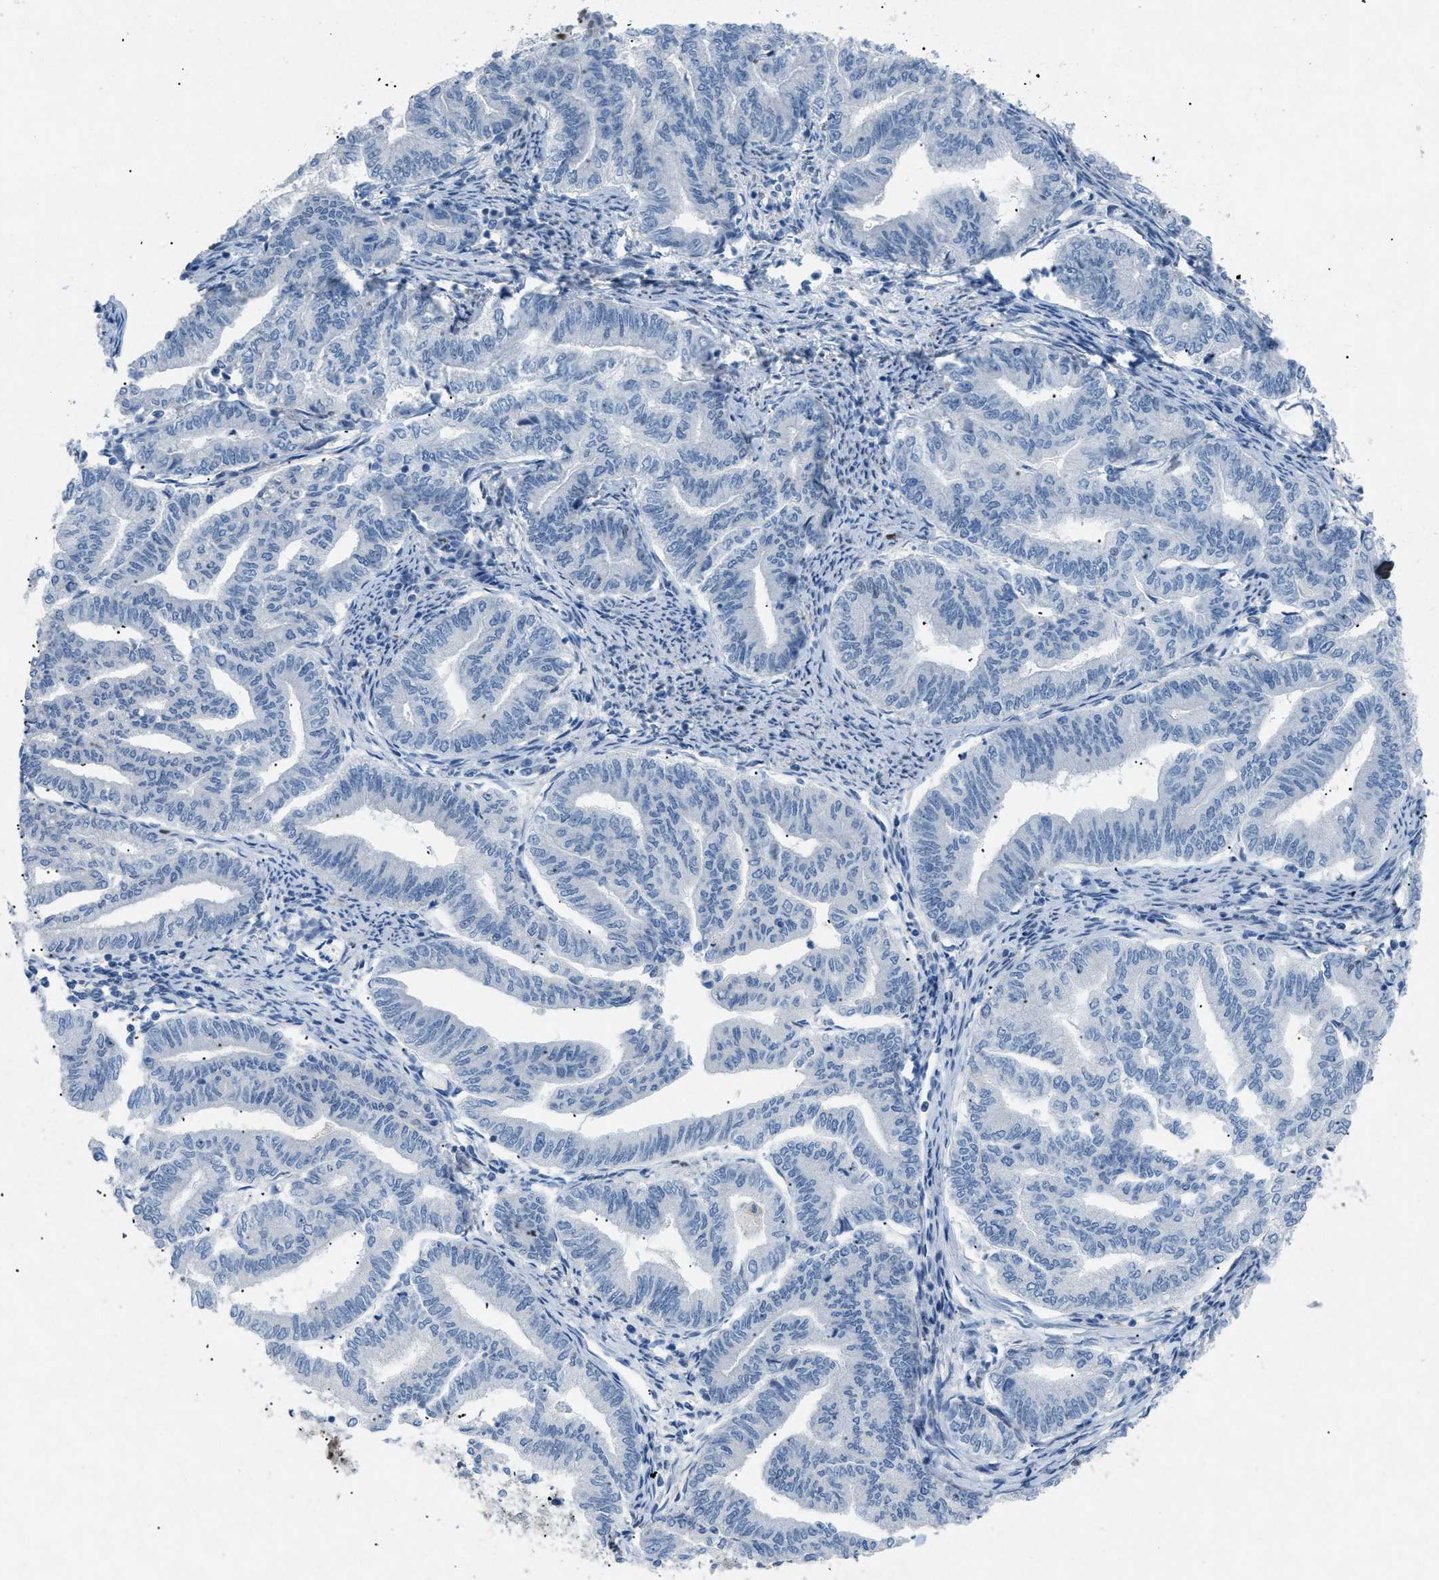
{"staining": {"intensity": "negative", "quantity": "none", "location": "none"}, "tissue": "endometrial cancer", "cell_type": "Tumor cells", "image_type": "cancer", "snomed": [{"axis": "morphology", "description": "Adenocarcinoma, NOS"}, {"axis": "topography", "description": "Endometrium"}], "caption": "A high-resolution micrograph shows immunohistochemistry staining of adenocarcinoma (endometrial), which reveals no significant positivity in tumor cells.", "gene": "TASOR", "patient": {"sex": "female", "age": 79}}